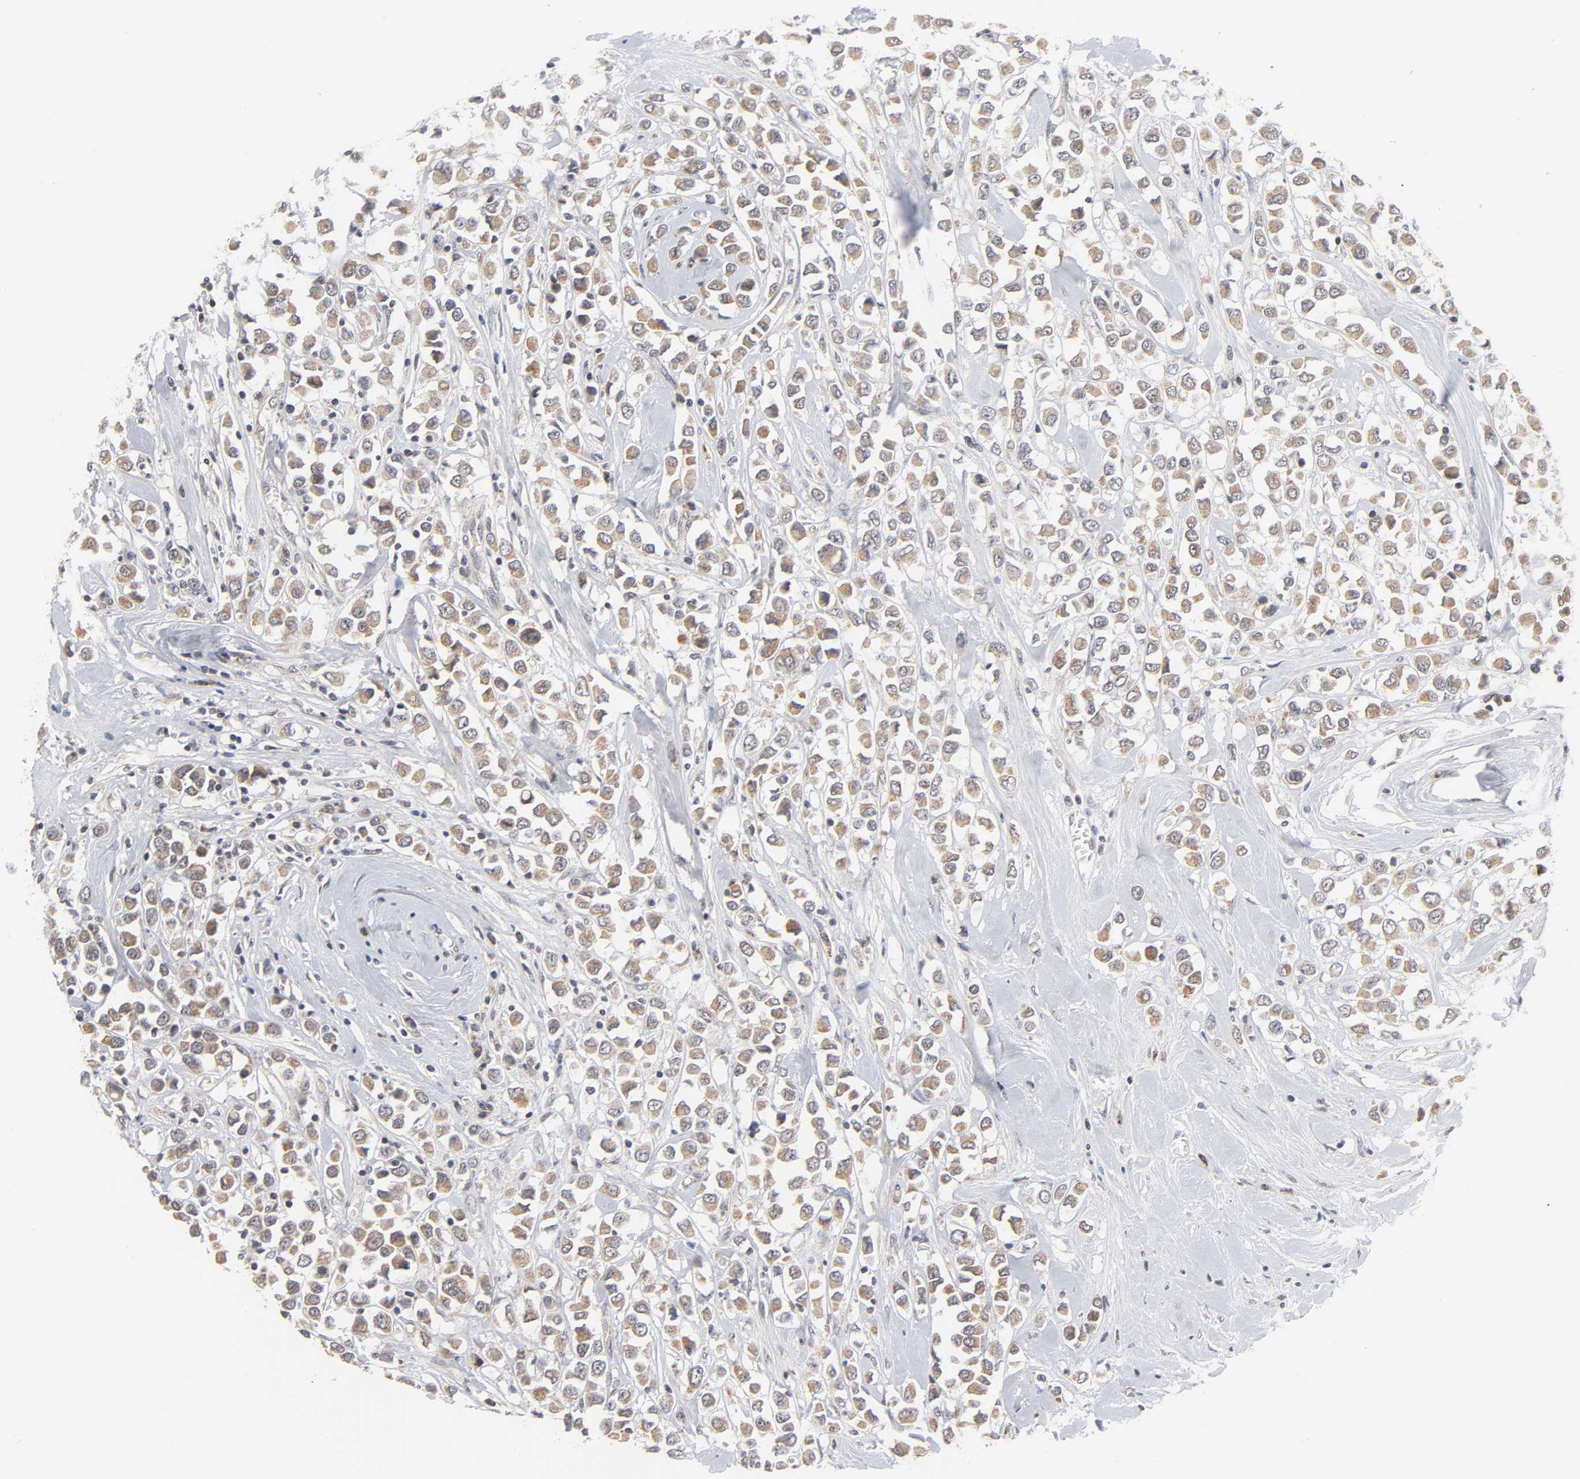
{"staining": {"intensity": "moderate", "quantity": ">75%", "location": "cytoplasmic/membranous"}, "tissue": "breast cancer", "cell_type": "Tumor cells", "image_type": "cancer", "snomed": [{"axis": "morphology", "description": "Duct carcinoma"}, {"axis": "topography", "description": "Breast"}], "caption": "Immunohistochemical staining of human breast cancer displays medium levels of moderate cytoplasmic/membranous protein expression in about >75% of tumor cells. The staining was performed using DAB (3,3'-diaminobenzidine), with brown indicating positive protein expression. Nuclei are stained blue with hematoxylin.", "gene": "AUH", "patient": {"sex": "female", "age": 61}}